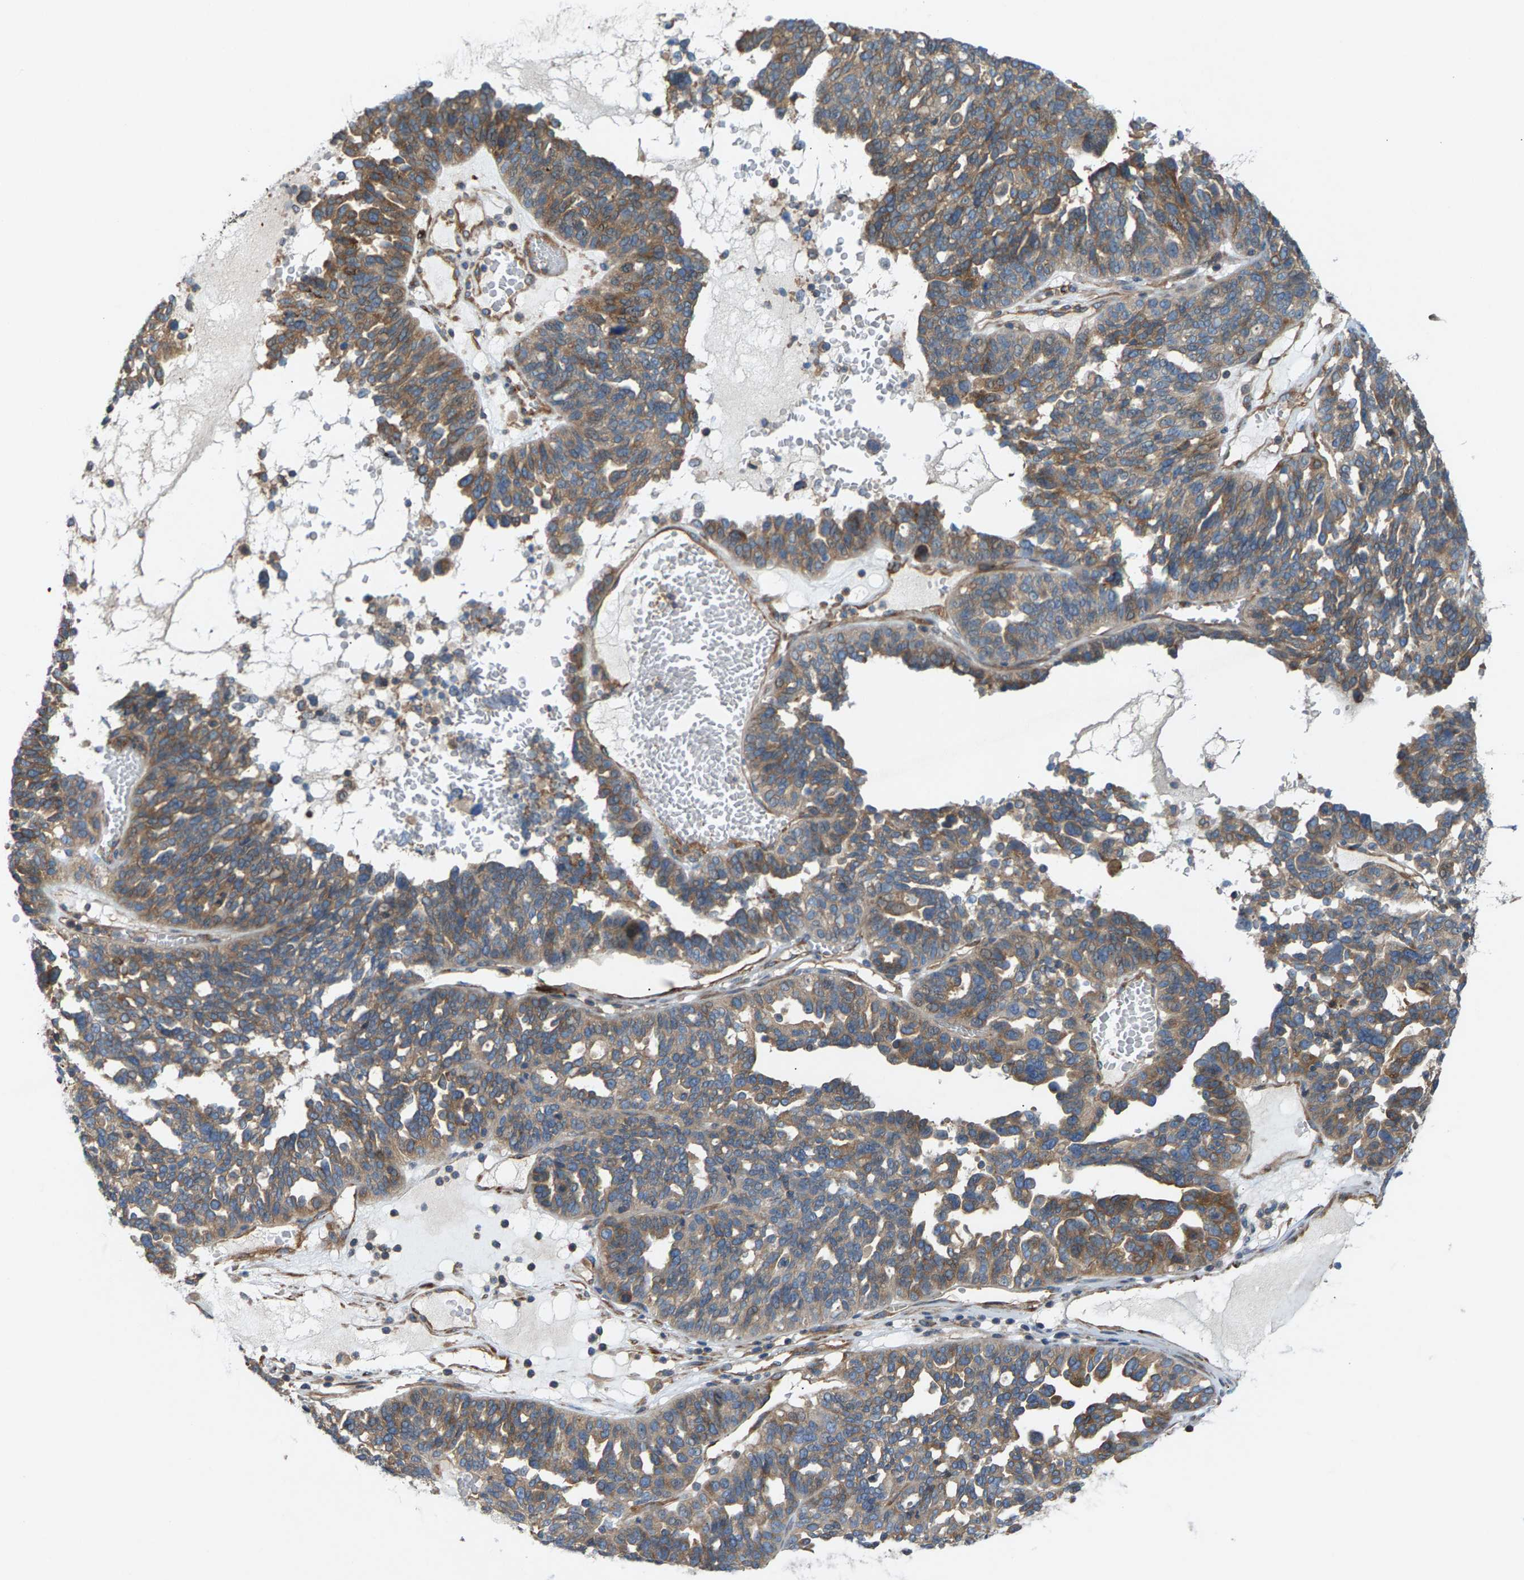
{"staining": {"intensity": "moderate", "quantity": ">75%", "location": "cytoplasmic/membranous"}, "tissue": "ovarian cancer", "cell_type": "Tumor cells", "image_type": "cancer", "snomed": [{"axis": "morphology", "description": "Cystadenocarcinoma, serous, NOS"}, {"axis": "topography", "description": "Ovary"}], "caption": "A medium amount of moderate cytoplasmic/membranous staining is seen in about >75% of tumor cells in ovarian serous cystadenocarcinoma tissue.", "gene": "PDCL", "patient": {"sex": "female", "age": 59}}